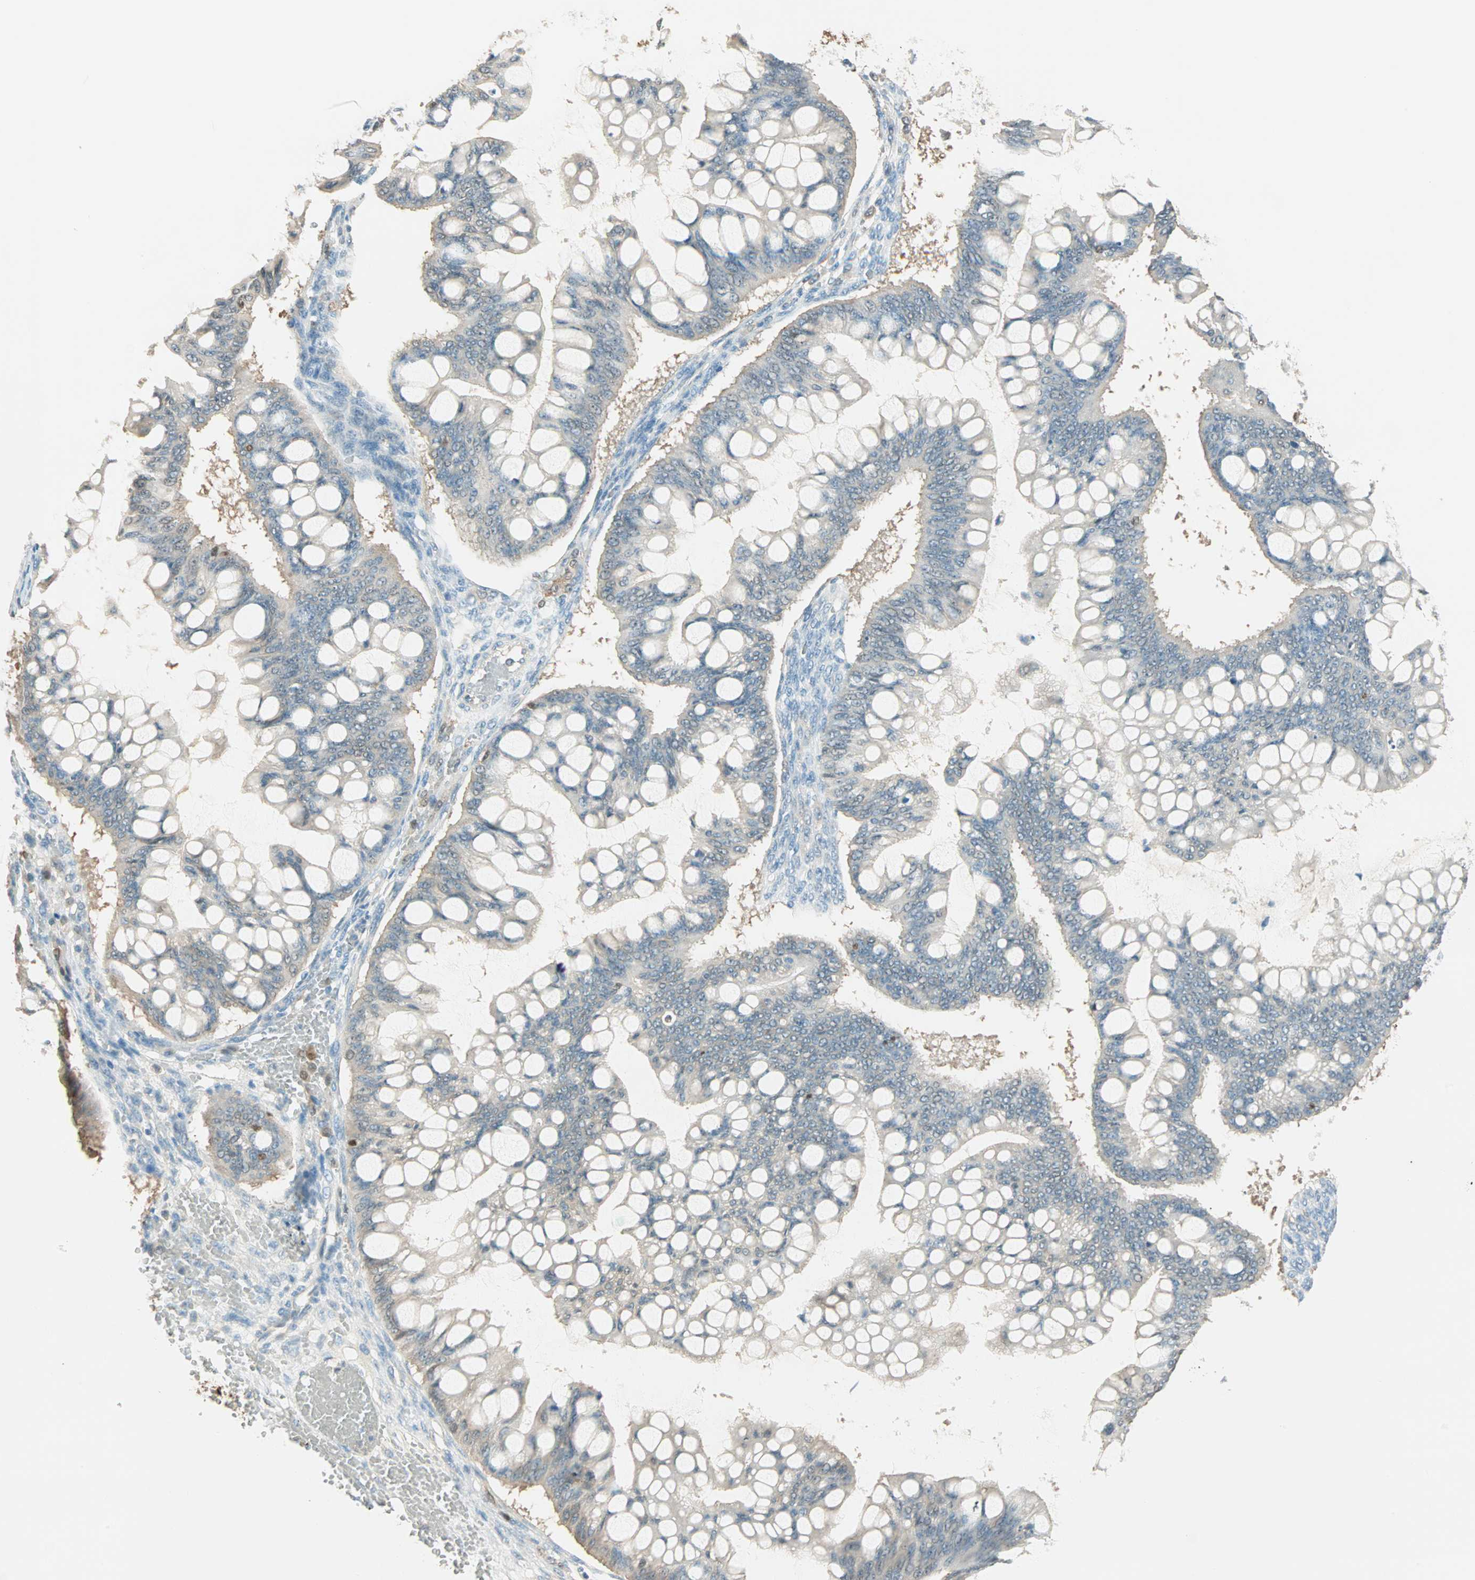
{"staining": {"intensity": "weak", "quantity": "25%-75%", "location": "cytoplasmic/membranous"}, "tissue": "ovarian cancer", "cell_type": "Tumor cells", "image_type": "cancer", "snomed": [{"axis": "morphology", "description": "Cystadenocarcinoma, mucinous, NOS"}, {"axis": "topography", "description": "Ovary"}], "caption": "Ovarian cancer (mucinous cystadenocarcinoma) stained with a brown dye displays weak cytoplasmic/membranous positive positivity in approximately 25%-75% of tumor cells.", "gene": "S100A1", "patient": {"sex": "female", "age": 73}}